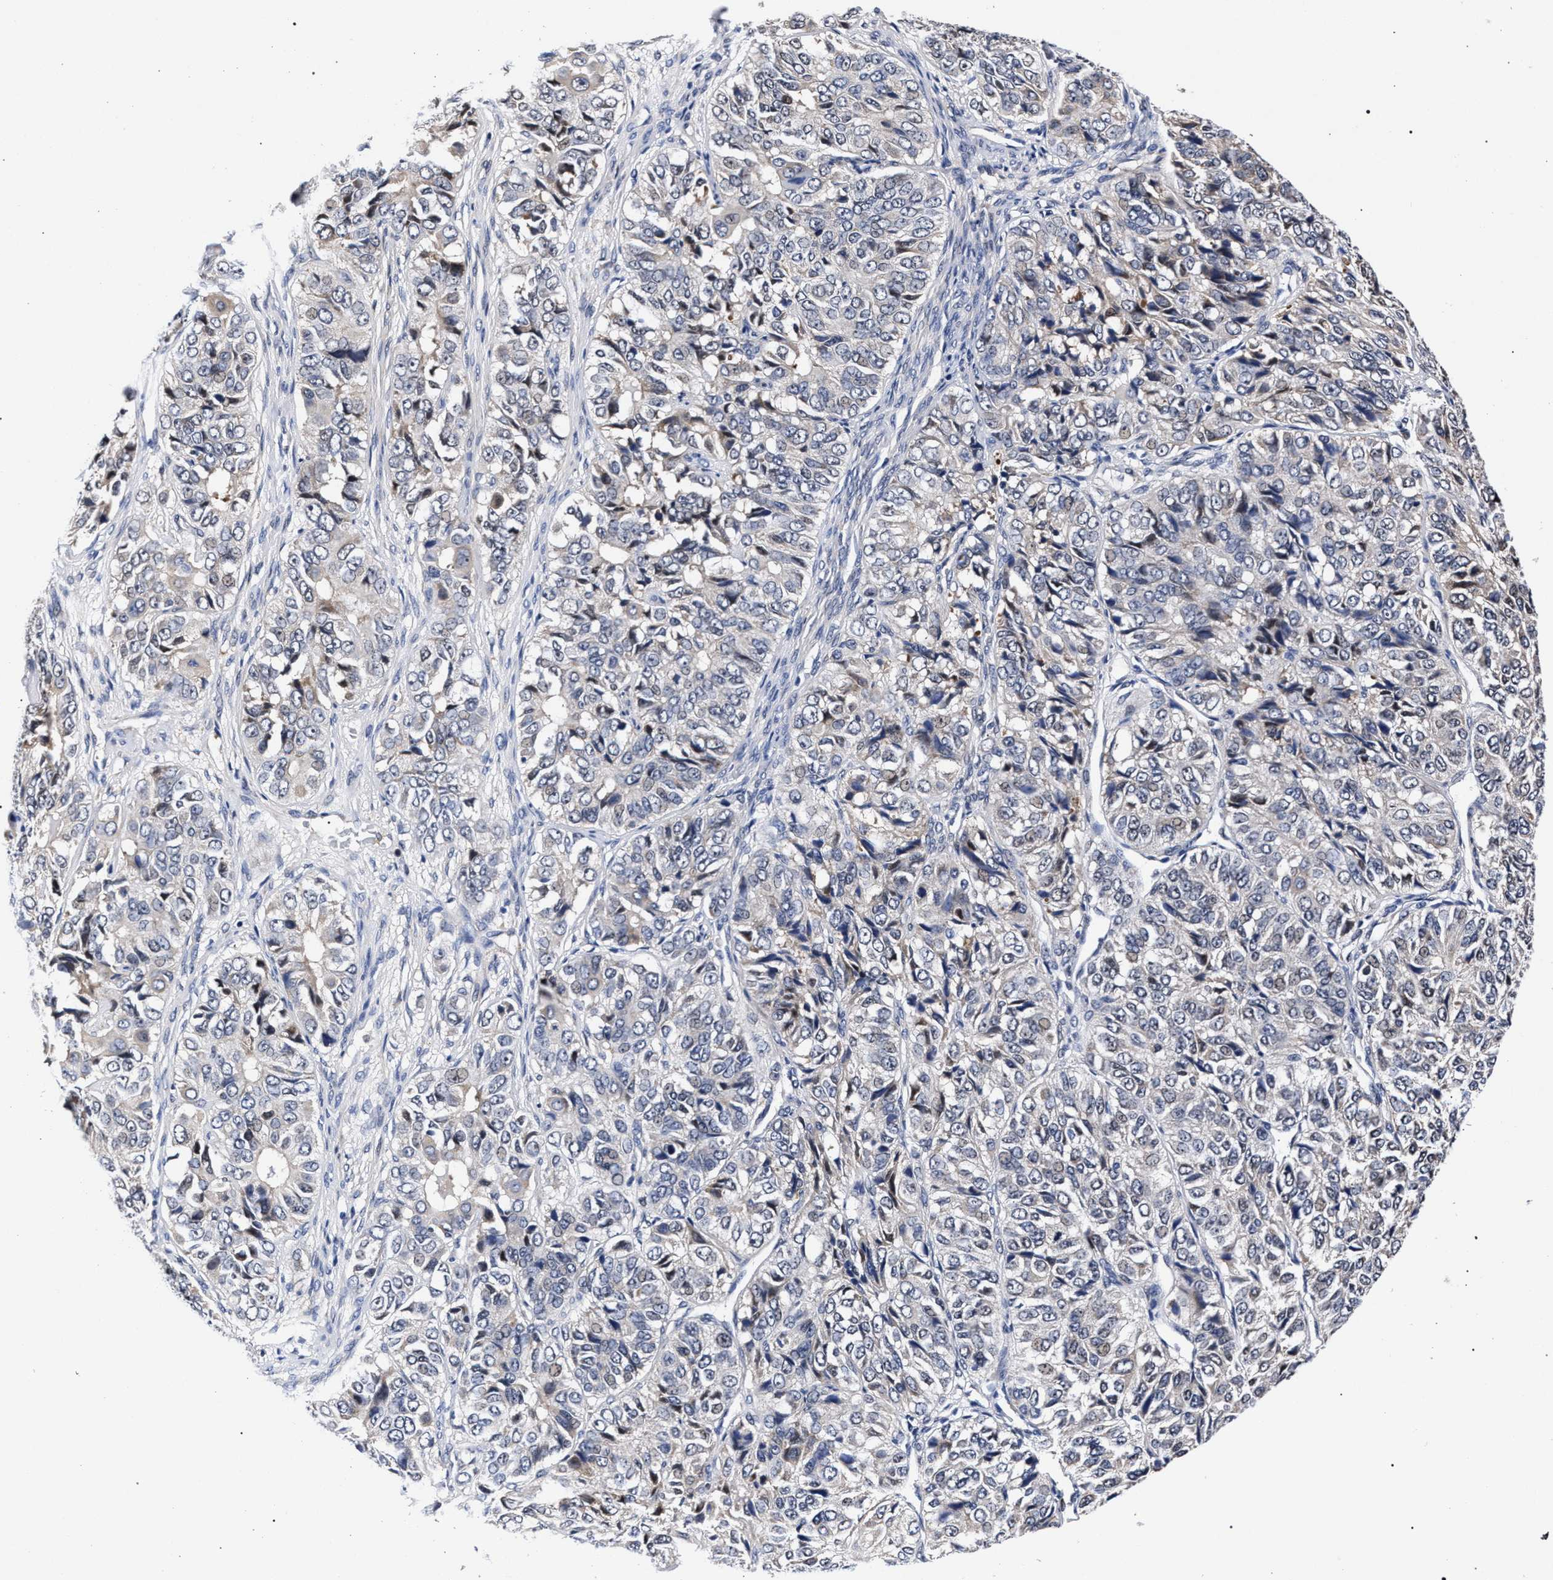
{"staining": {"intensity": "negative", "quantity": "none", "location": "none"}, "tissue": "ovarian cancer", "cell_type": "Tumor cells", "image_type": "cancer", "snomed": [{"axis": "morphology", "description": "Carcinoma, endometroid"}, {"axis": "topography", "description": "Ovary"}], "caption": "A high-resolution histopathology image shows IHC staining of ovarian cancer (endometroid carcinoma), which exhibits no significant positivity in tumor cells. The staining is performed using DAB (3,3'-diaminobenzidine) brown chromogen with nuclei counter-stained in using hematoxylin.", "gene": "ZNF462", "patient": {"sex": "female", "age": 51}}